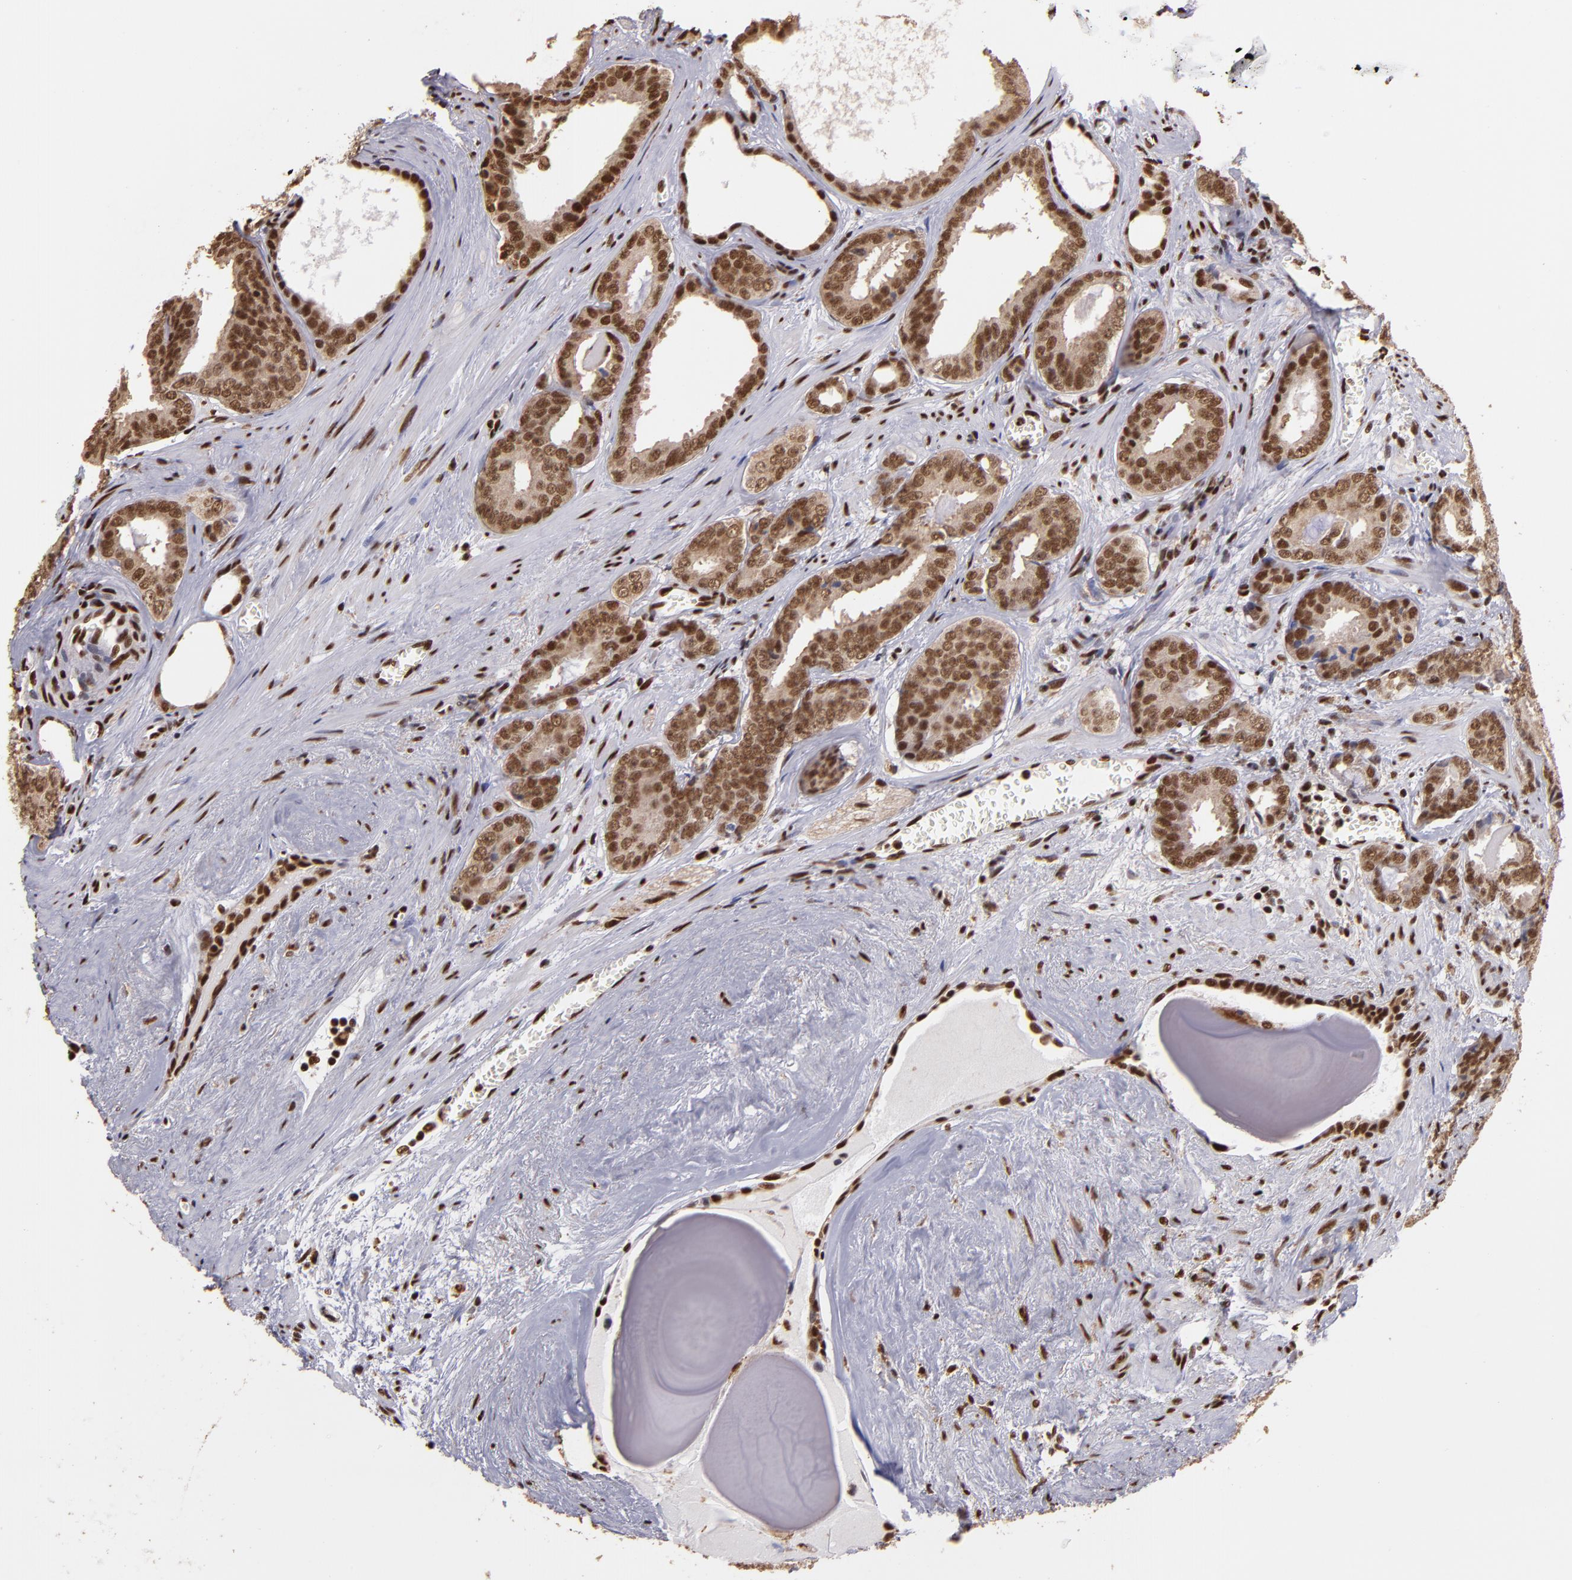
{"staining": {"intensity": "moderate", "quantity": ">75%", "location": "cytoplasmic/membranous,nuclear"}, "tissue": "prostate cancer", "cell_type": "Tumor cells", "image_type": "cancer", "snomed": [{"axis": "morphology", "description": "Adenocarcinoma, Medium grade"}, {"axis": "topography", "description": "Prostate"}], "caption": "Adenocarcinoma (medium-grade) (prostate) tissue shows moderate cytoplasmic/membranous and nuclear positivity in about >75% of tumor cells", "gene": "SP1", "patient": {"sex": "male", "age": 79}}